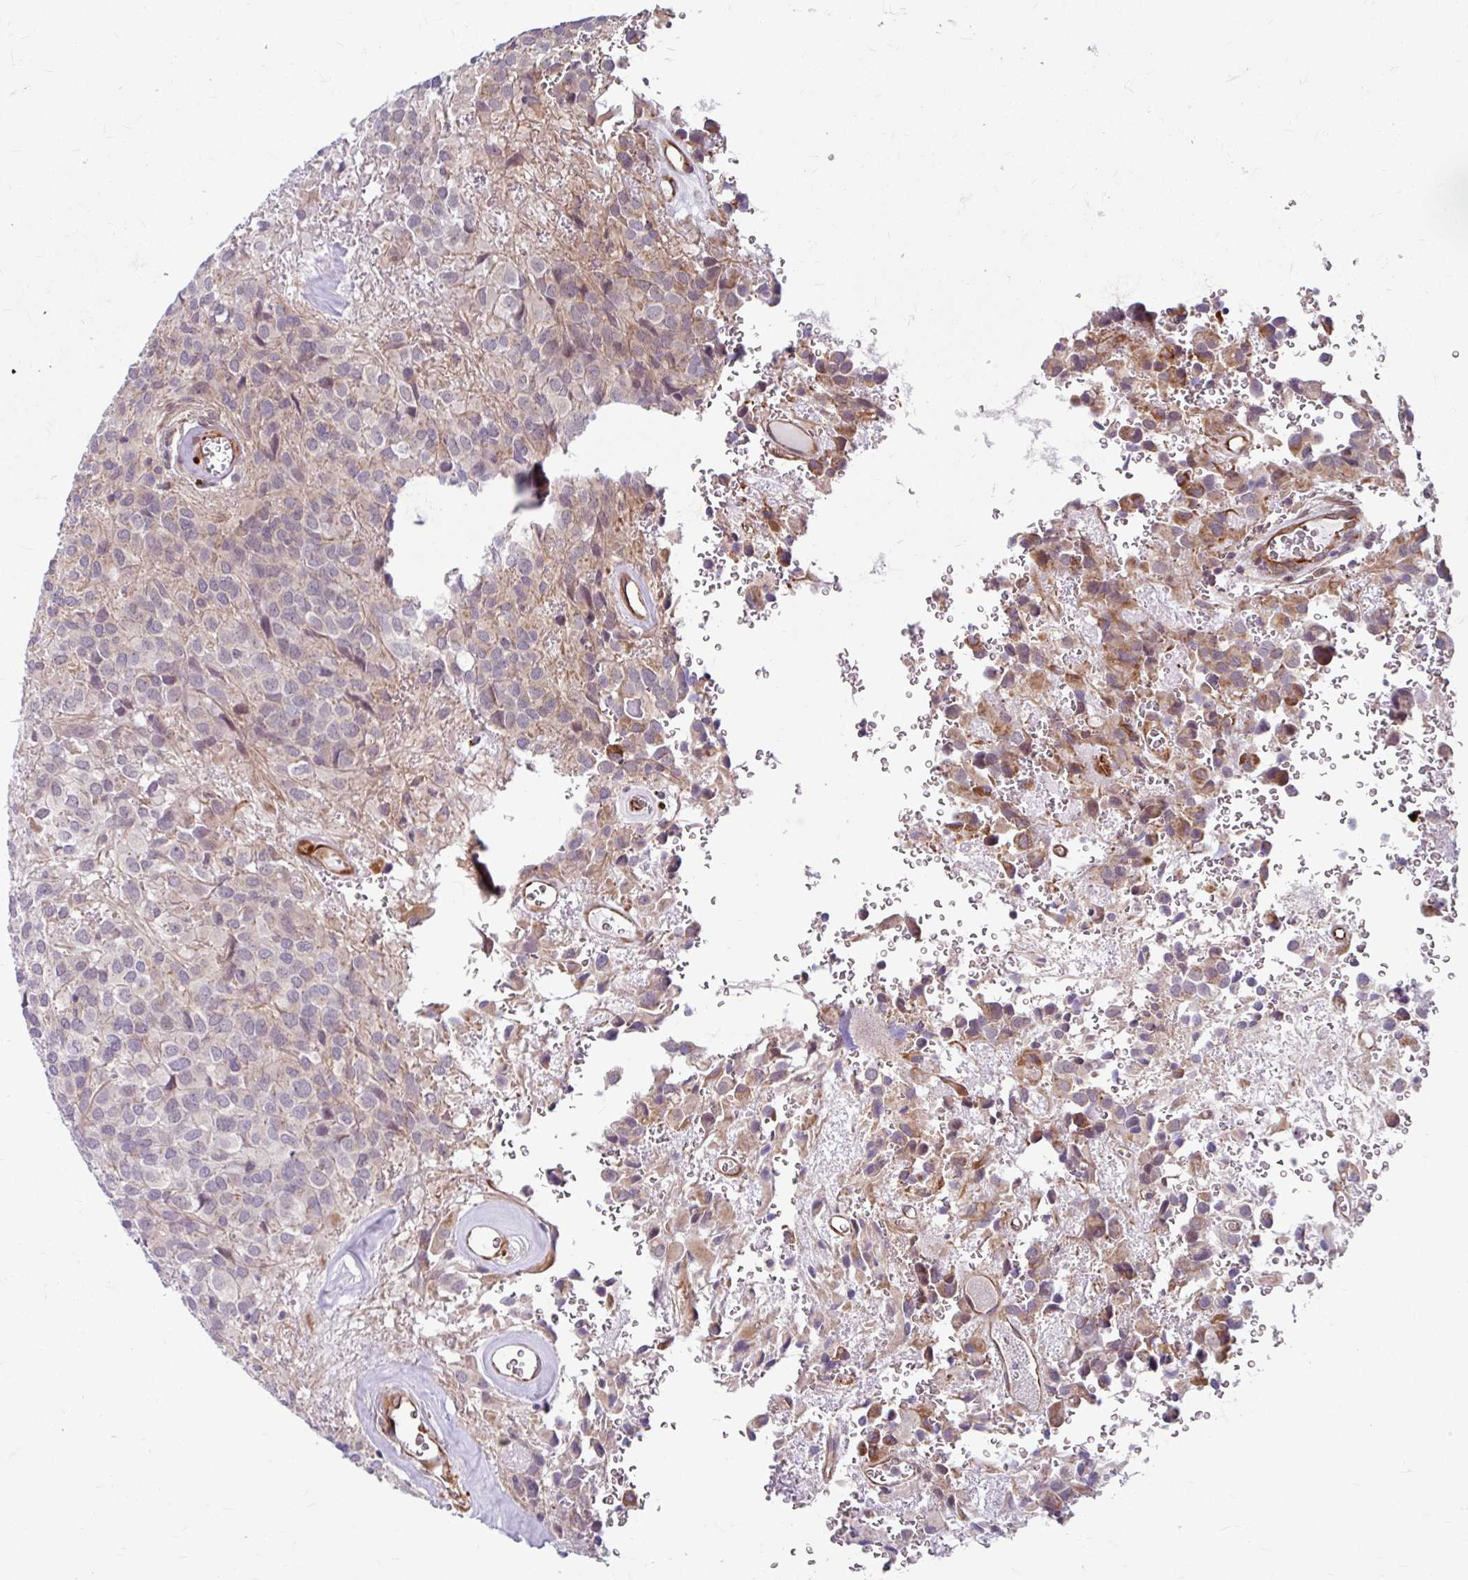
{"staining": {"intensity": "moderate", "quantity": "<25%", "location": "cytoplasmic/membranous"}, "tissue": "glioma", "cell_type": "Tumor cells", "image_type": "cancer", "snomed": [{"axis": "morphology", "description": "Glioma, malignant, Low grade"}, {"axis": "topography", "description": "Brain"}], "caption": "Immunohistochemical staining of malignant glioma (low-grade) demonstrates moderate cytoplasmic/membranous protein staining in approximately <25% of tumor cells. (DAB (3,3'-diaminobenzidine) IHC, brown staining for protein, blue staining for nuclei).", "gene": "DAAM2", "patient": {"sex": "male", "age": 56}}